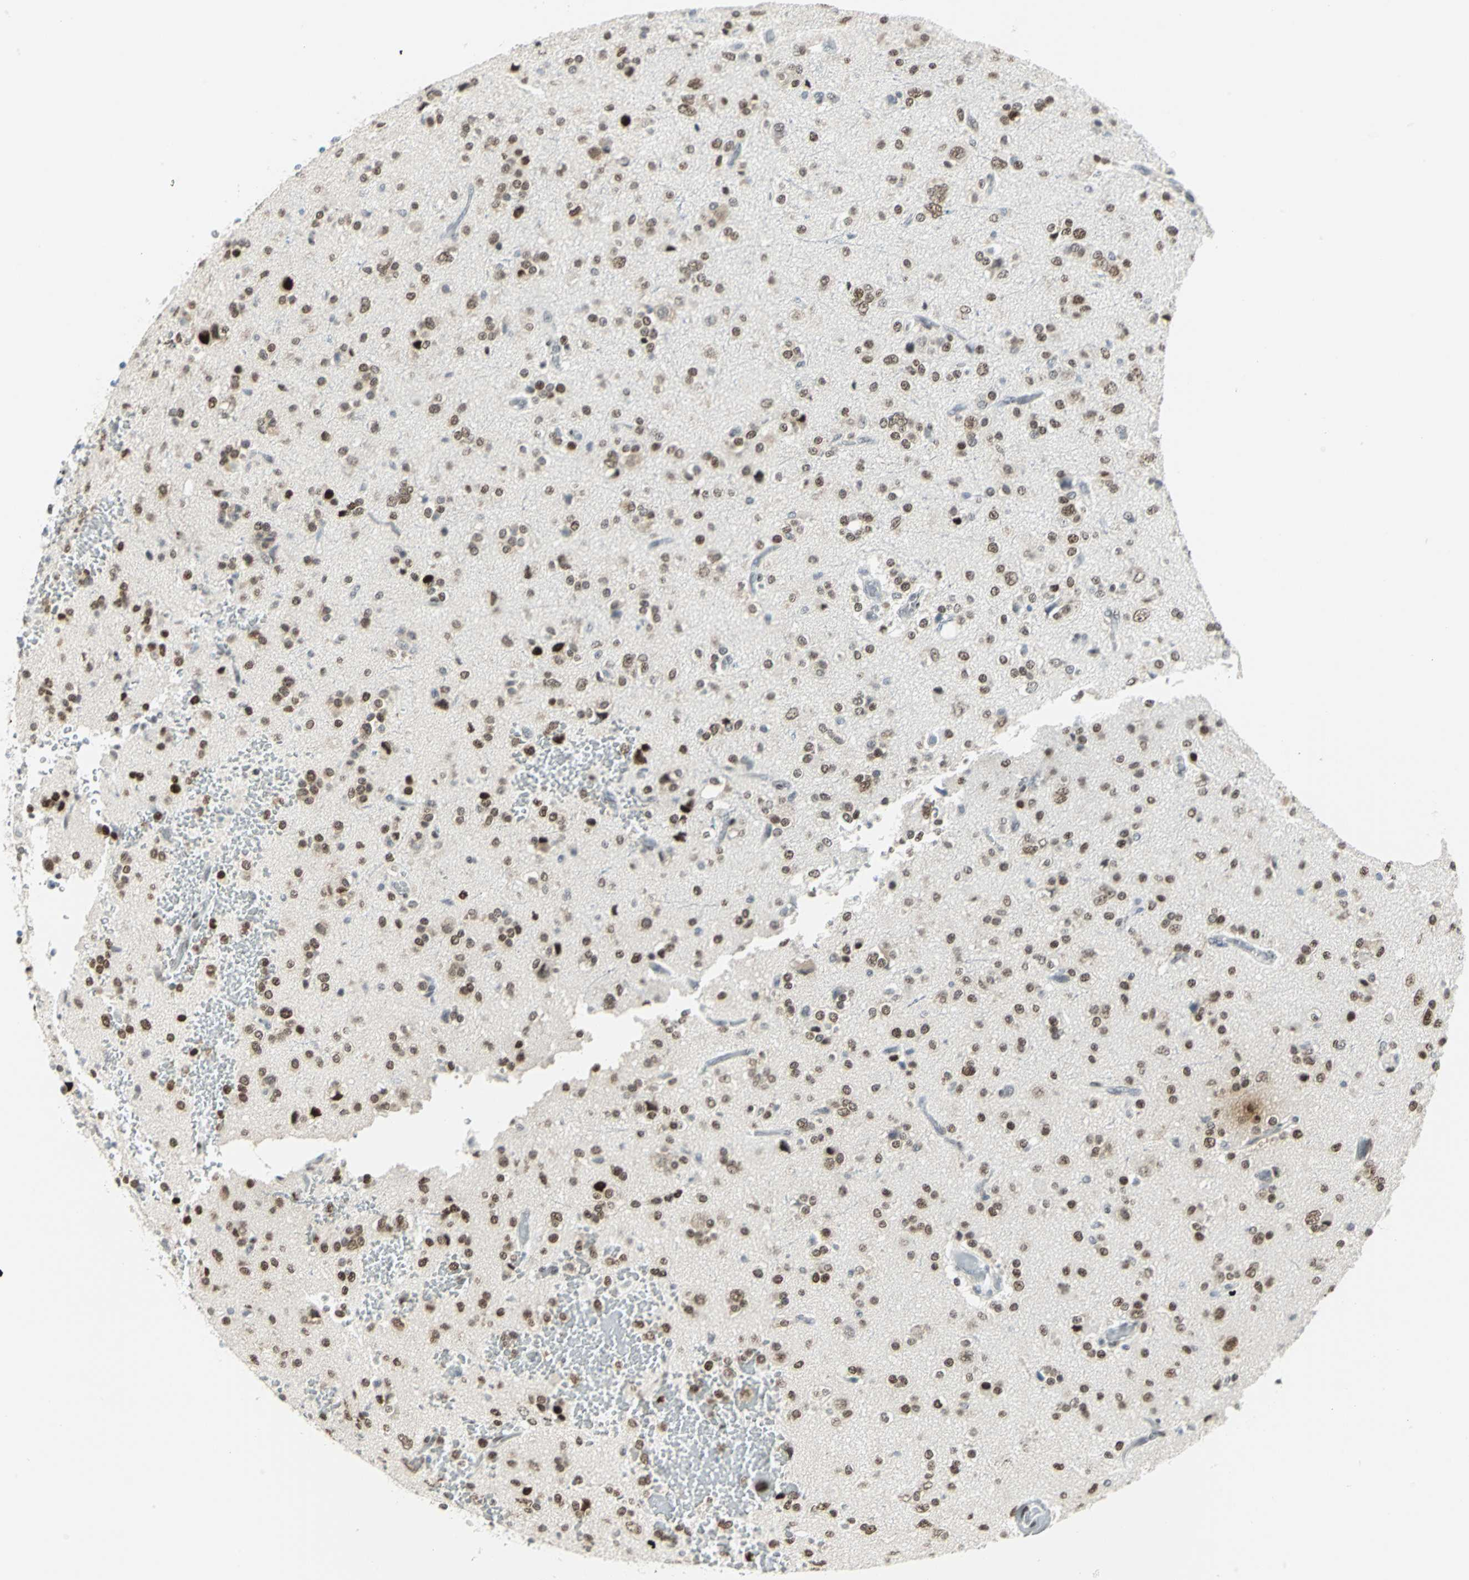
{"staining": {"intensity": "strong", "quantity": ">75%", "location": "nuclear"}, "tissue": "glioma", "cell_type": "Tumor cells", "image_type": "cancer", "snomed": [{"axis": "morphology", "description": "Glioma, malignant, High grade"}, {"axis": "topography", "description": "Brain"}], "caption": "Immunohistochemistry (IHC) image of malignant high-grade glioma stained for a protein (brown), which reveals high levels of strong nuclear expression in about >75% of tumor cells.", "gene": "MEIS2", "patient": {"sex": "male", "age": 47}}